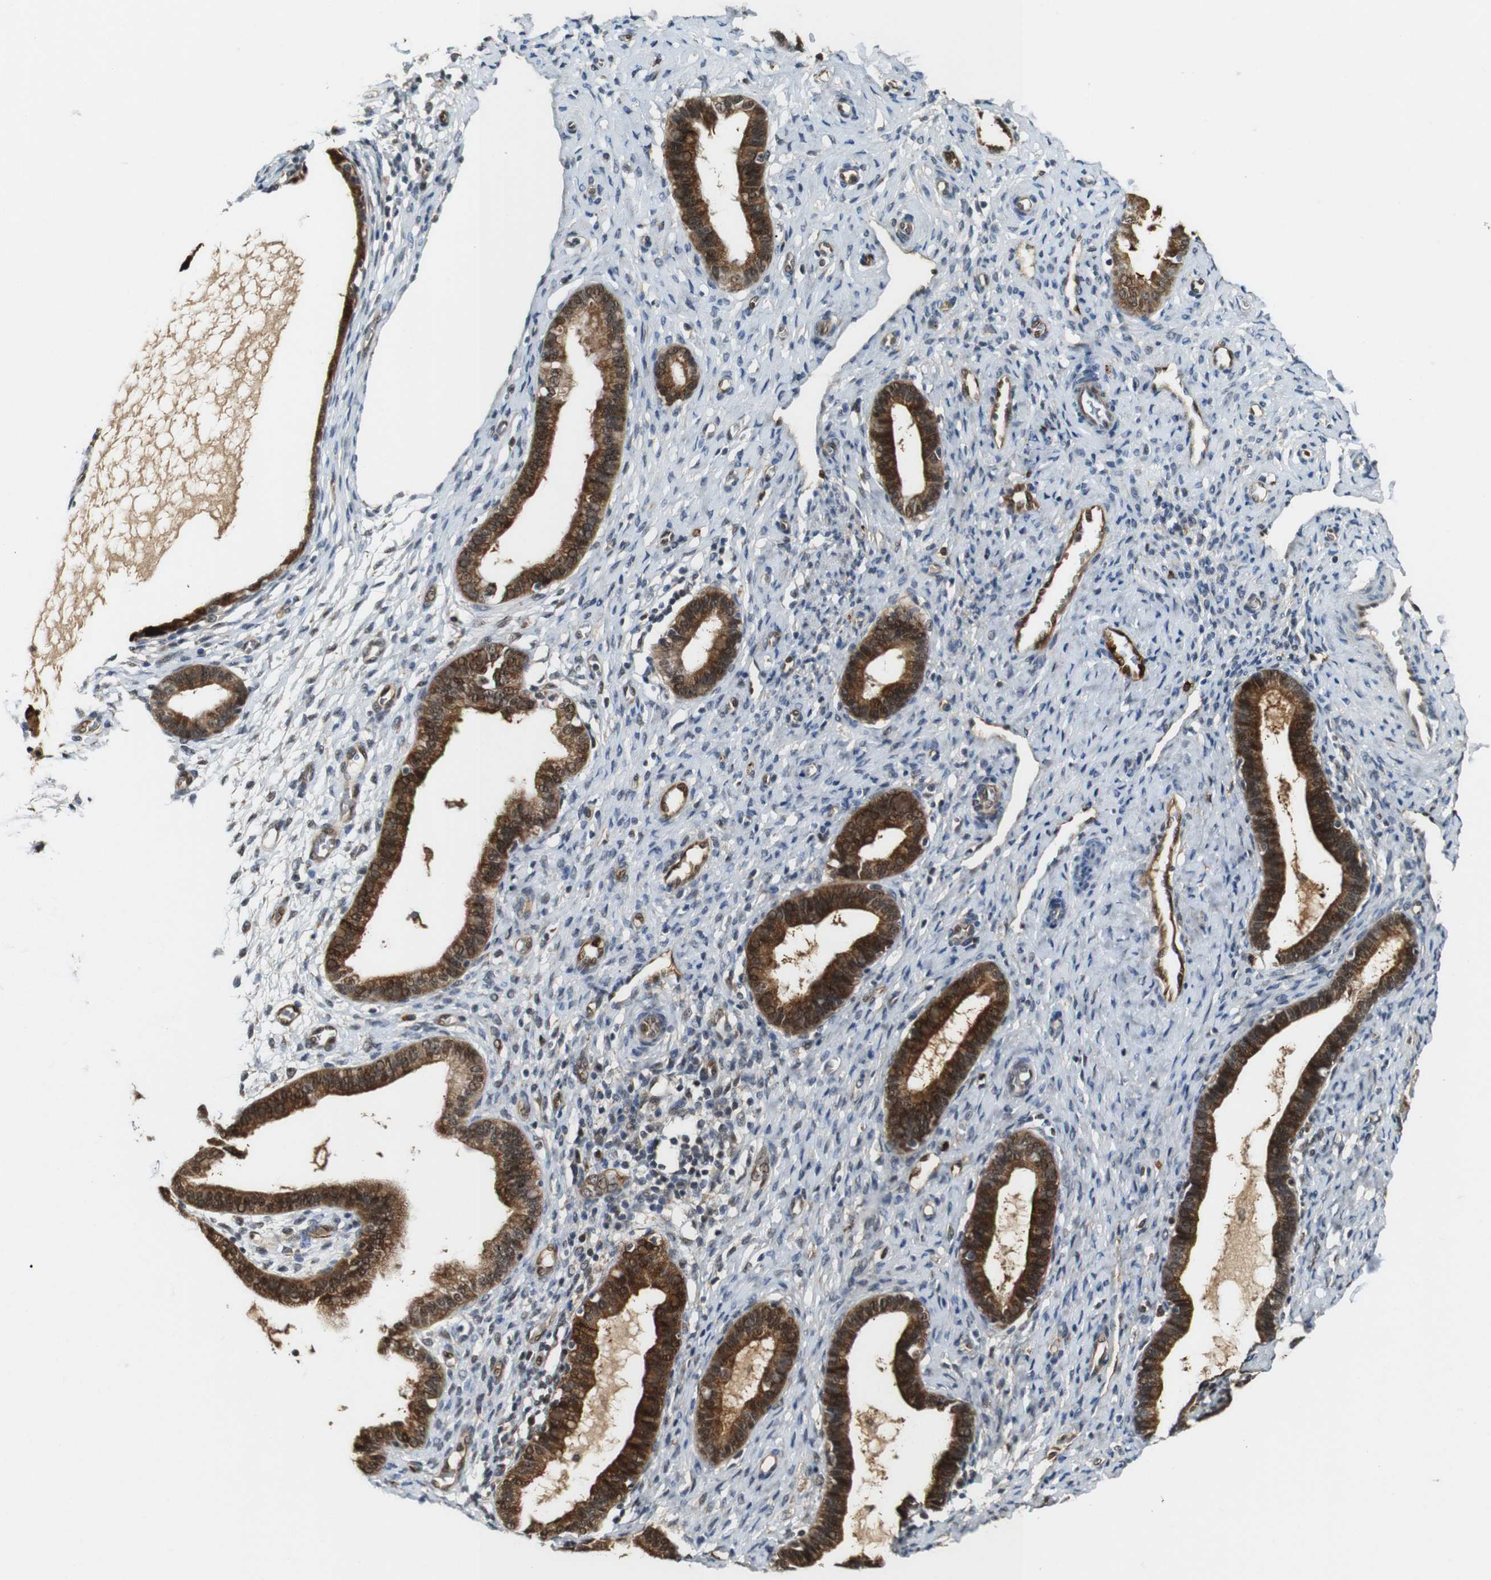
{"staining": {"intensity": "moderate", "quantity": "25%-75%", "location": "cytoplasmic/membranous,nuclear"}, "tissue": "endometrium", "cell_type": "Cells in endometrial stroma", "image_type": "normal", "snomed": [{"axis": "morphology", "description": "Normal tissue, NOS"}, {"axis": "topography", "description": "Endometrium"}], "caption": "Immunohistochemistry (IHC) (DAB) staining of normal endometrium reveals moderate cytoplasmic/membranous,nuclear protein staining in about 25%-75% of cells in endometrial stroma.", "gene": "LXN", "patient": {"sex": "female", "age": 61}}